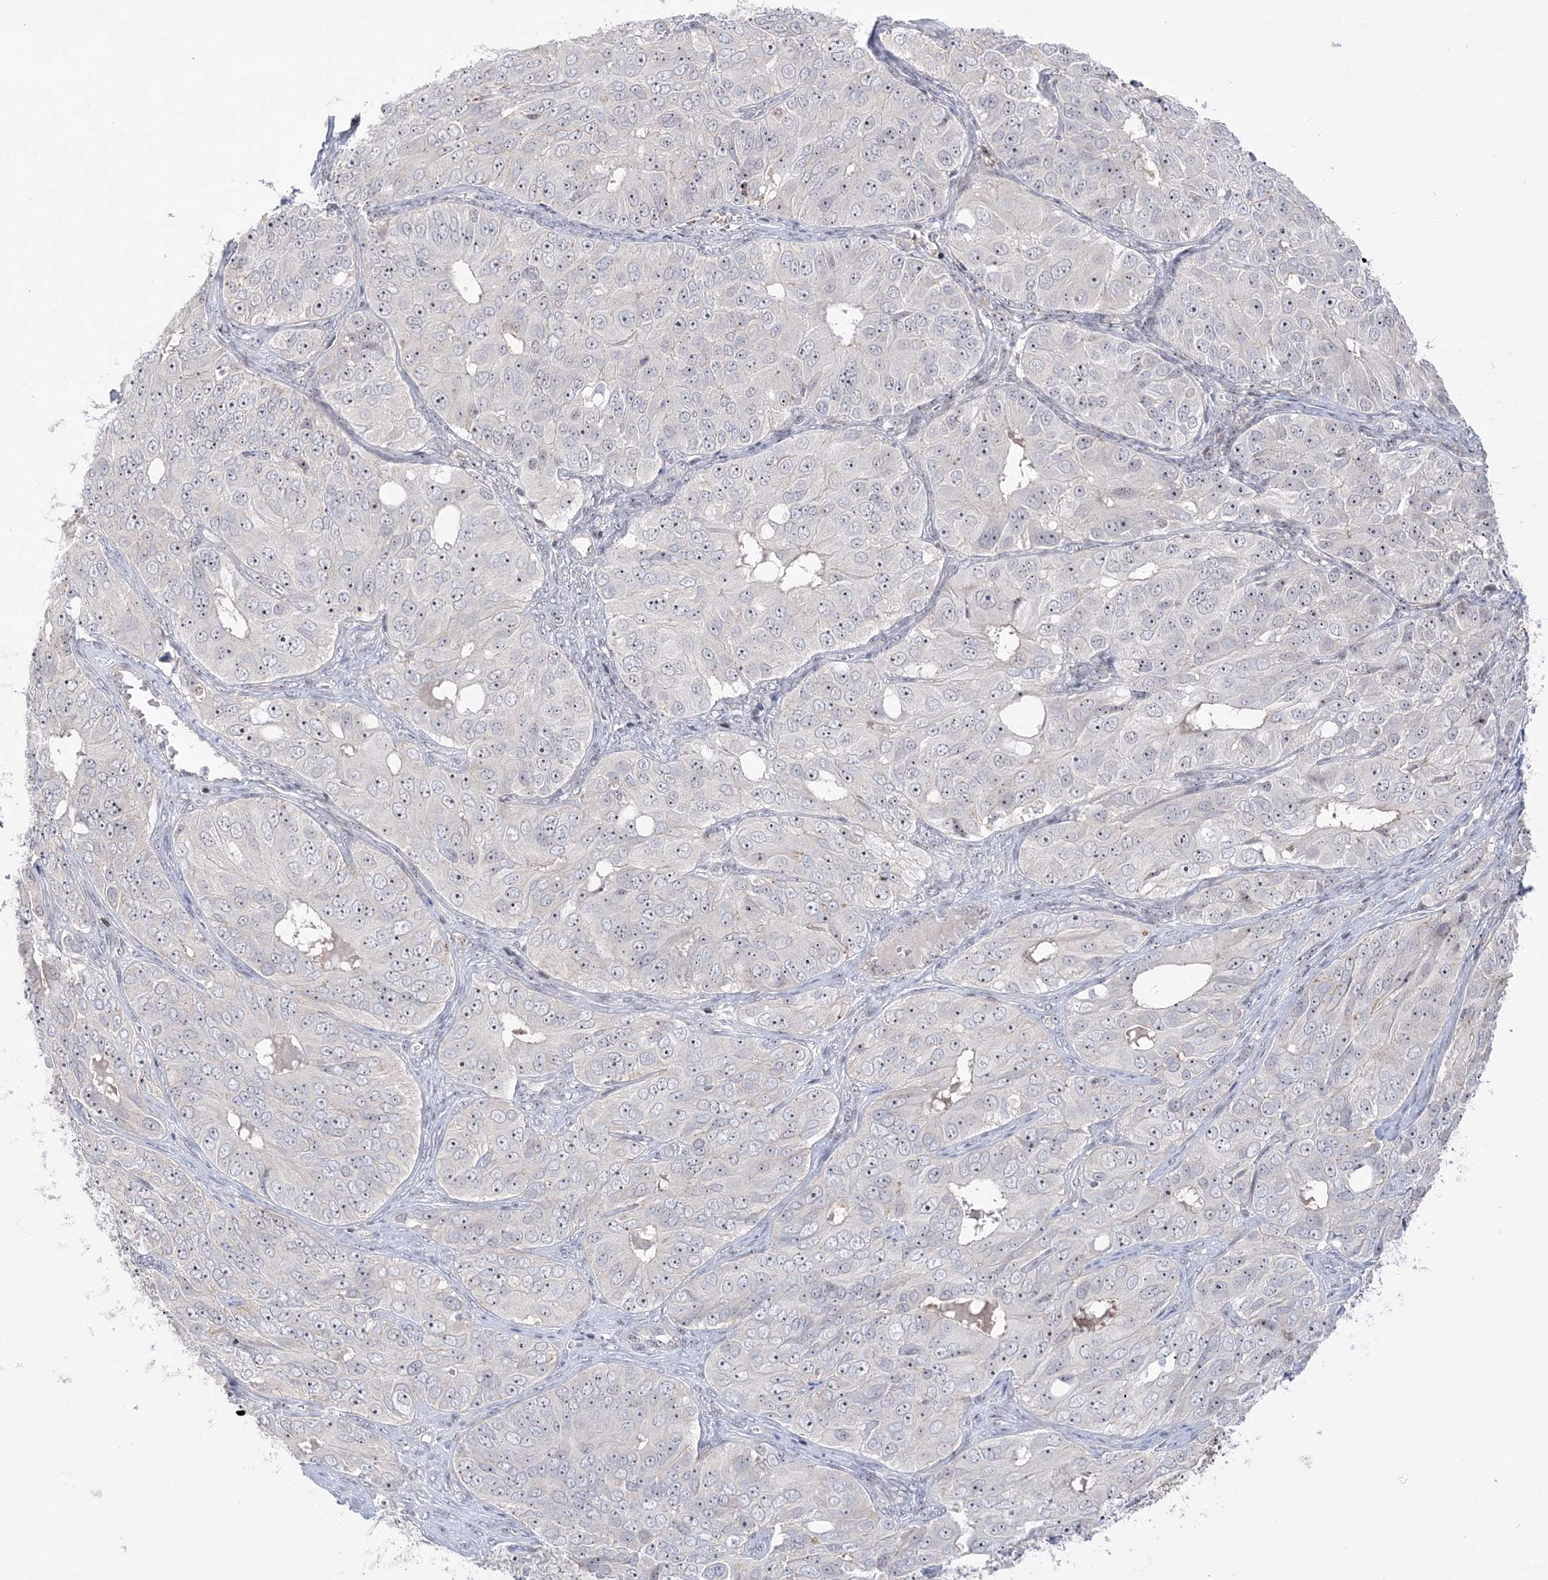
{"staining": {"intensity": "negative", "quantity": "none", "location": "none"}, "tissue": "ovarian cancer", "cell_type": "Tumor cells", "image_type": "cancer", "snomed": [{"axis": "morphology", "description": "Carcinoma, endometroid"}, {"axis": "topography", "description": "Ovary"}], "caption": "Protein analysis of ovarian endometroid carcinoma exhibits no significant expression in tumor cells.", "gene": "SH3BP4", "patient": {"sex": "female", "age": 51}}